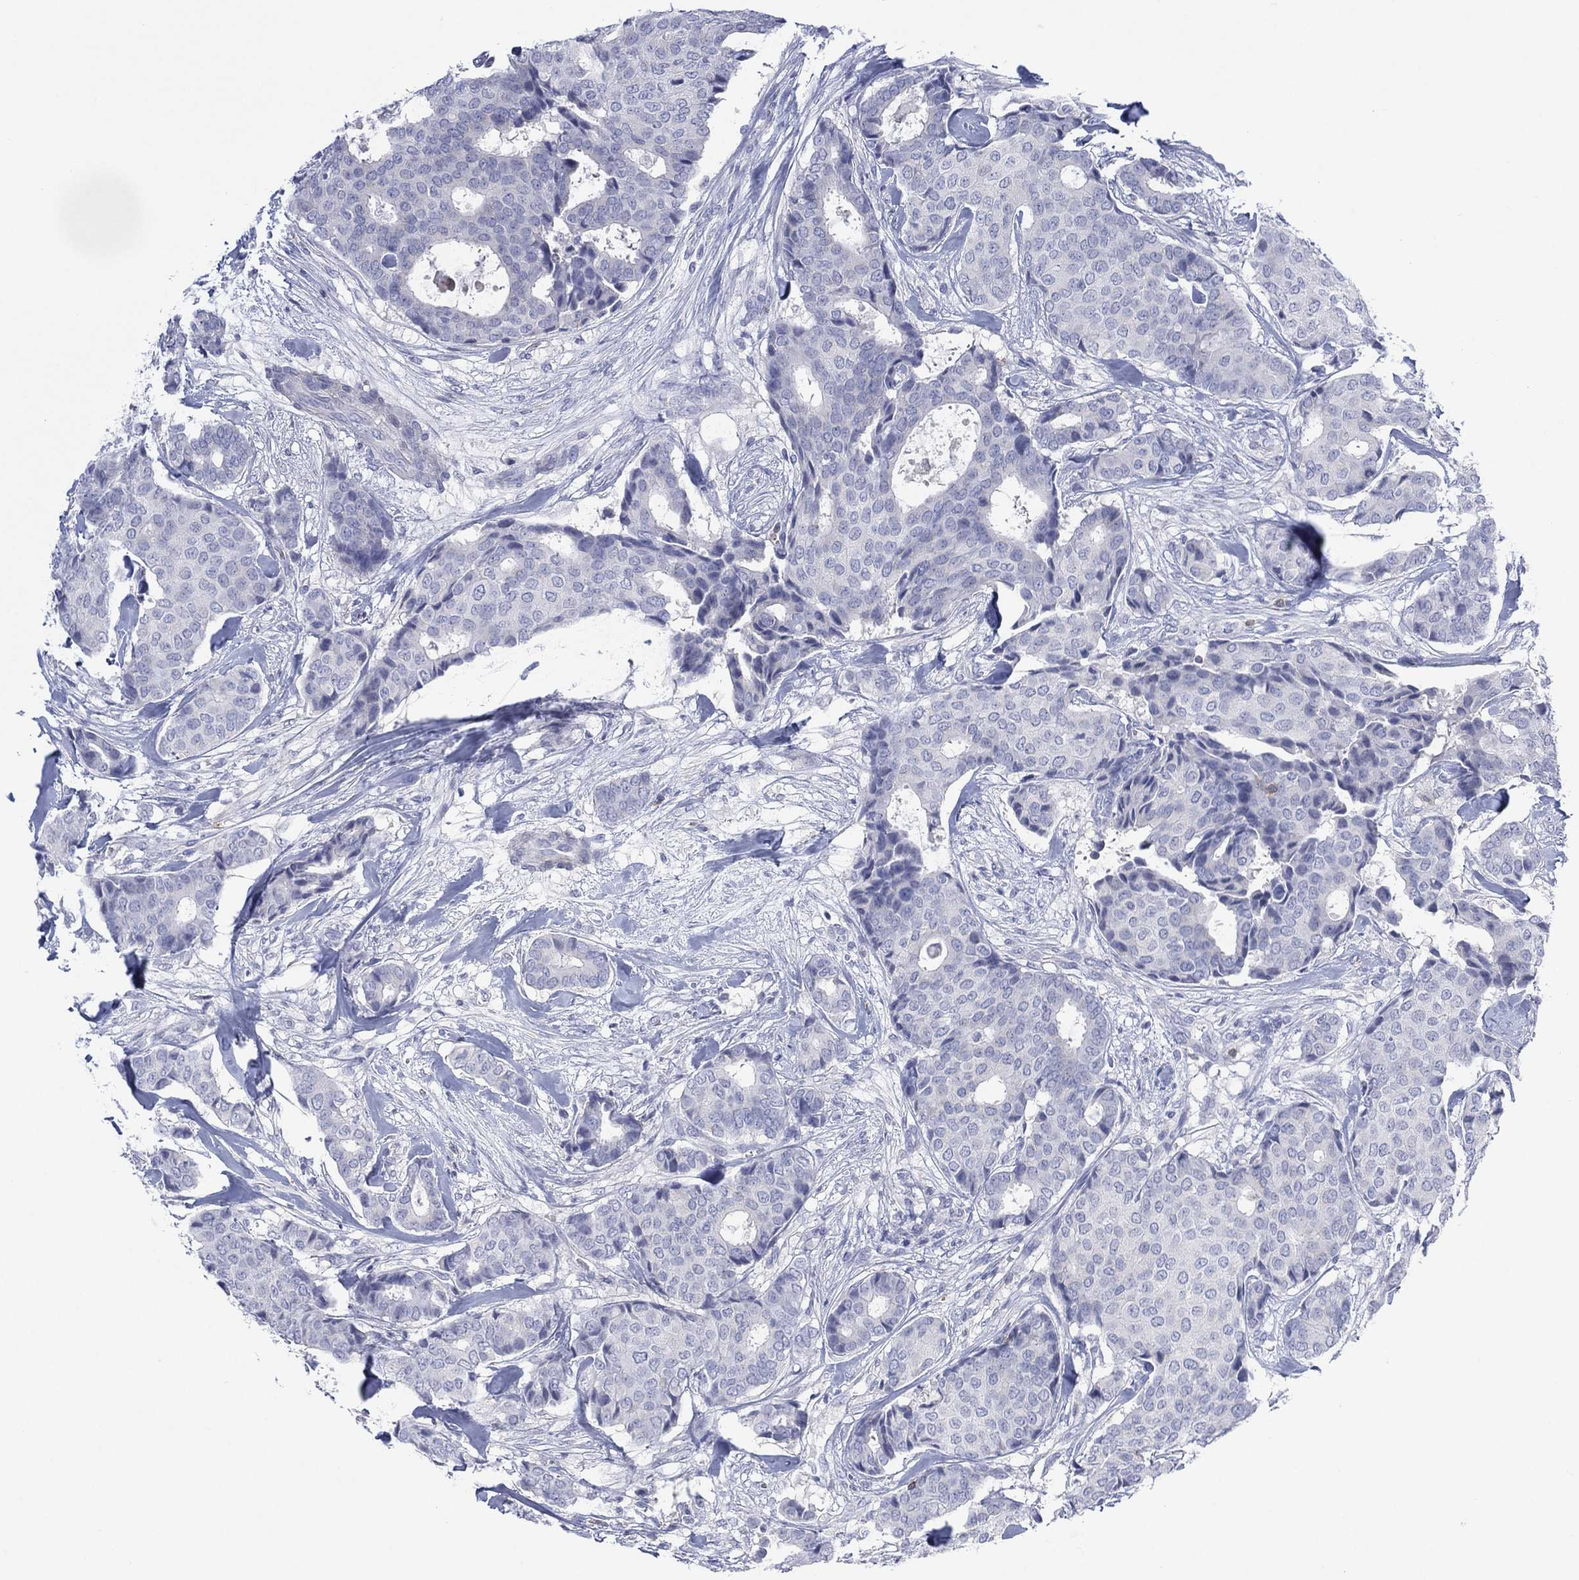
{"staining": {"intensity": "negative", "quantity": "none", "location": "none"}, "tissue": "breast cancer", "cell_type": "Tumor cells", "image_type": "cancer", "snomed": [{"axis": "morphology", "description": "Duct carcinoma"}, {"axis": "topography", "description": "Breast"}], "caption": "Protein analysis of breast cancer reveals no significant staining in tumor cells.", "gene": "SEPTIN1", "patient": {"sex": "female", "age": 75}}